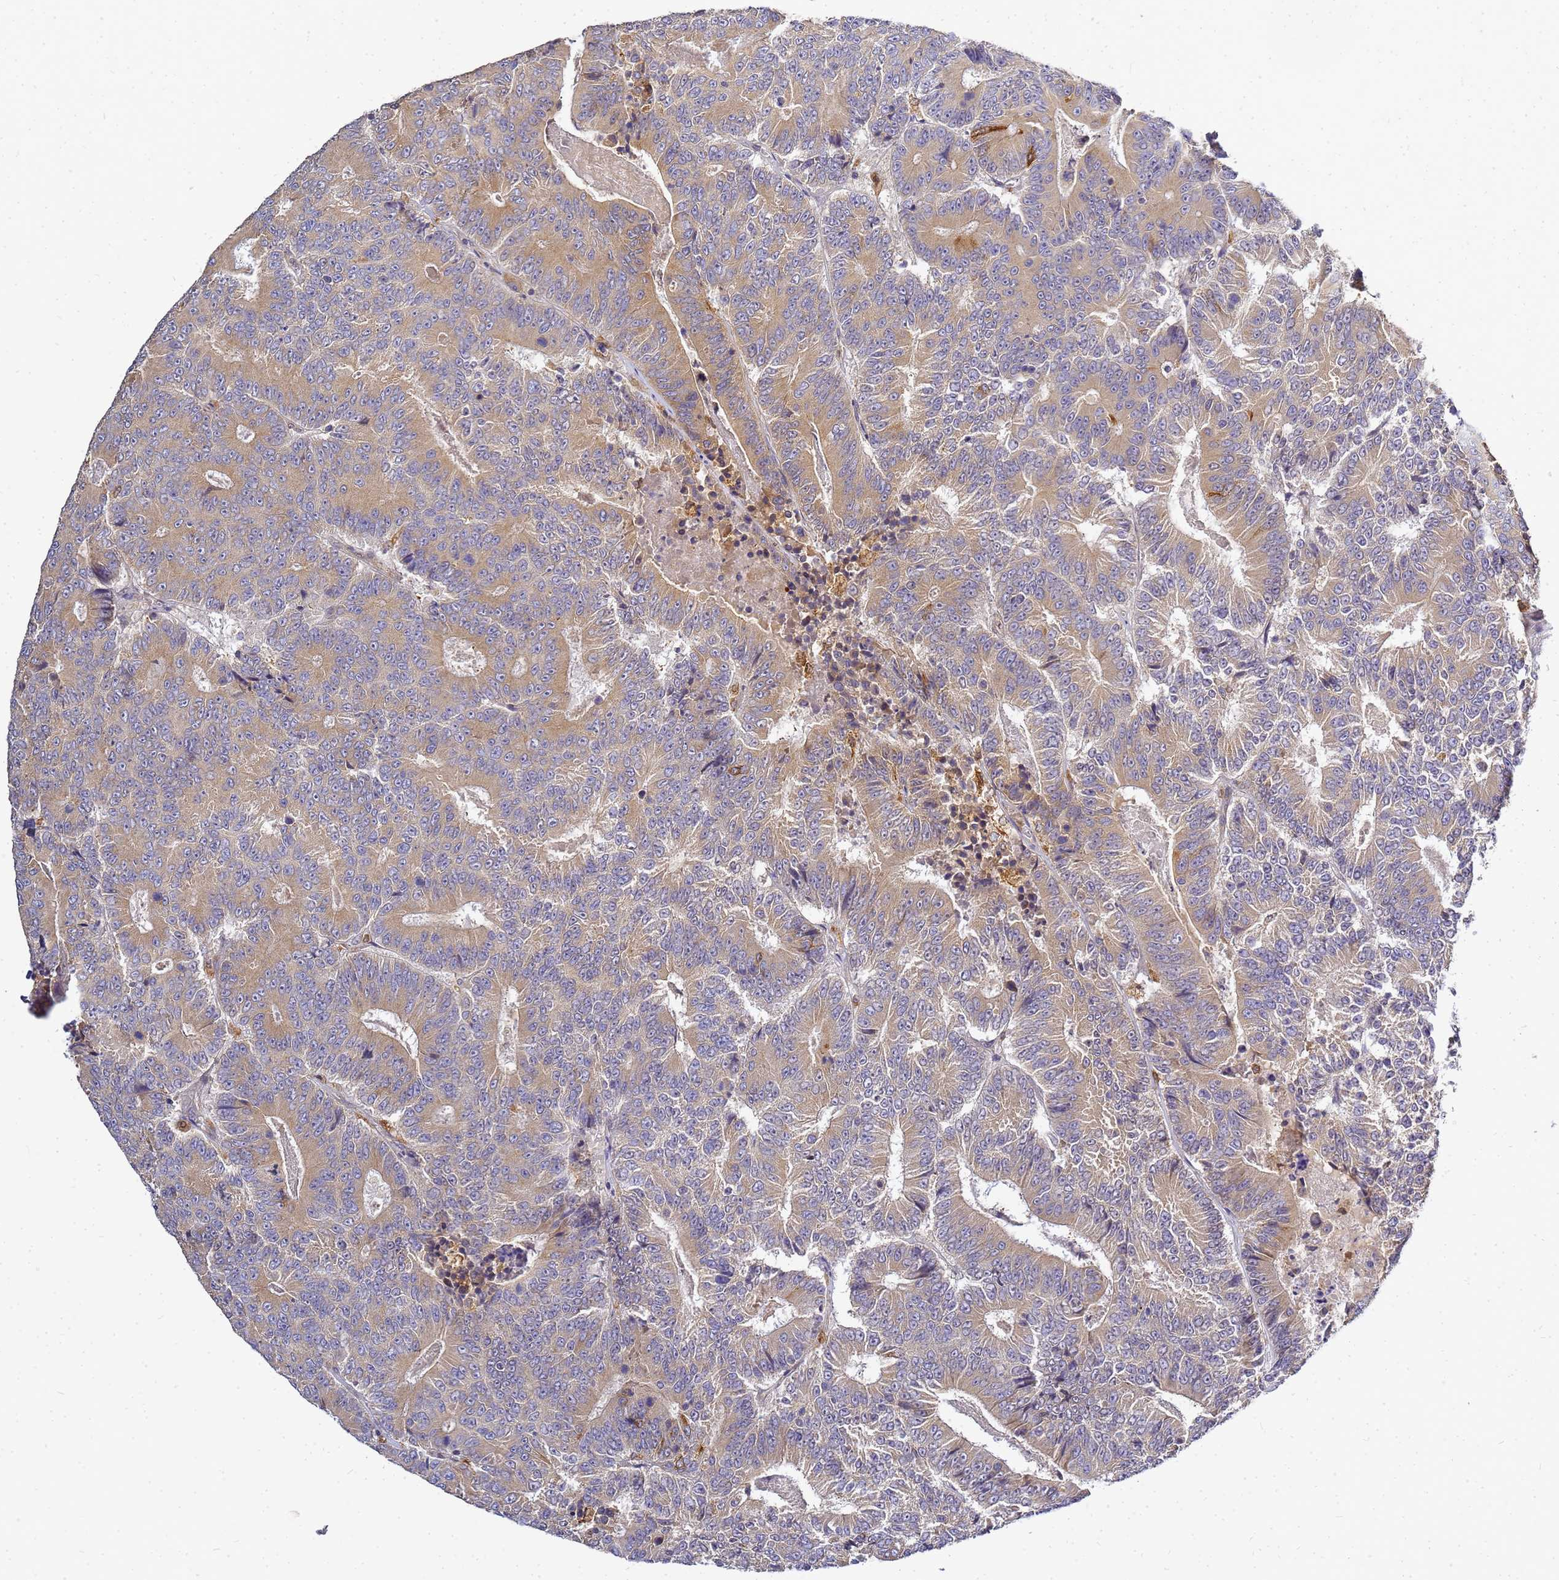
{"staining": {"intensity": "moderate", "quantity": ">75%", "location": "cytoplasmic/membranous"}, "tissue": "colorectal cancer", "cell_type": "Tumor cells", "image_type": "cancer", "snomed": [{"axis": "morphology", "description": "Adenocarcinoma, NOS"}, {"axis": "topography", "description": "Colon"}], "caption": "Immunohistochemistry (IHC) image of human colorectal adenocarcinoma stained for a protein (brown), which displays medium levels of moderate cytoplasmic/membranous expression in approximately >75% of tumor cells.", "gene": "ADPGK", "patient": {"sex": "male", "age": 83}}